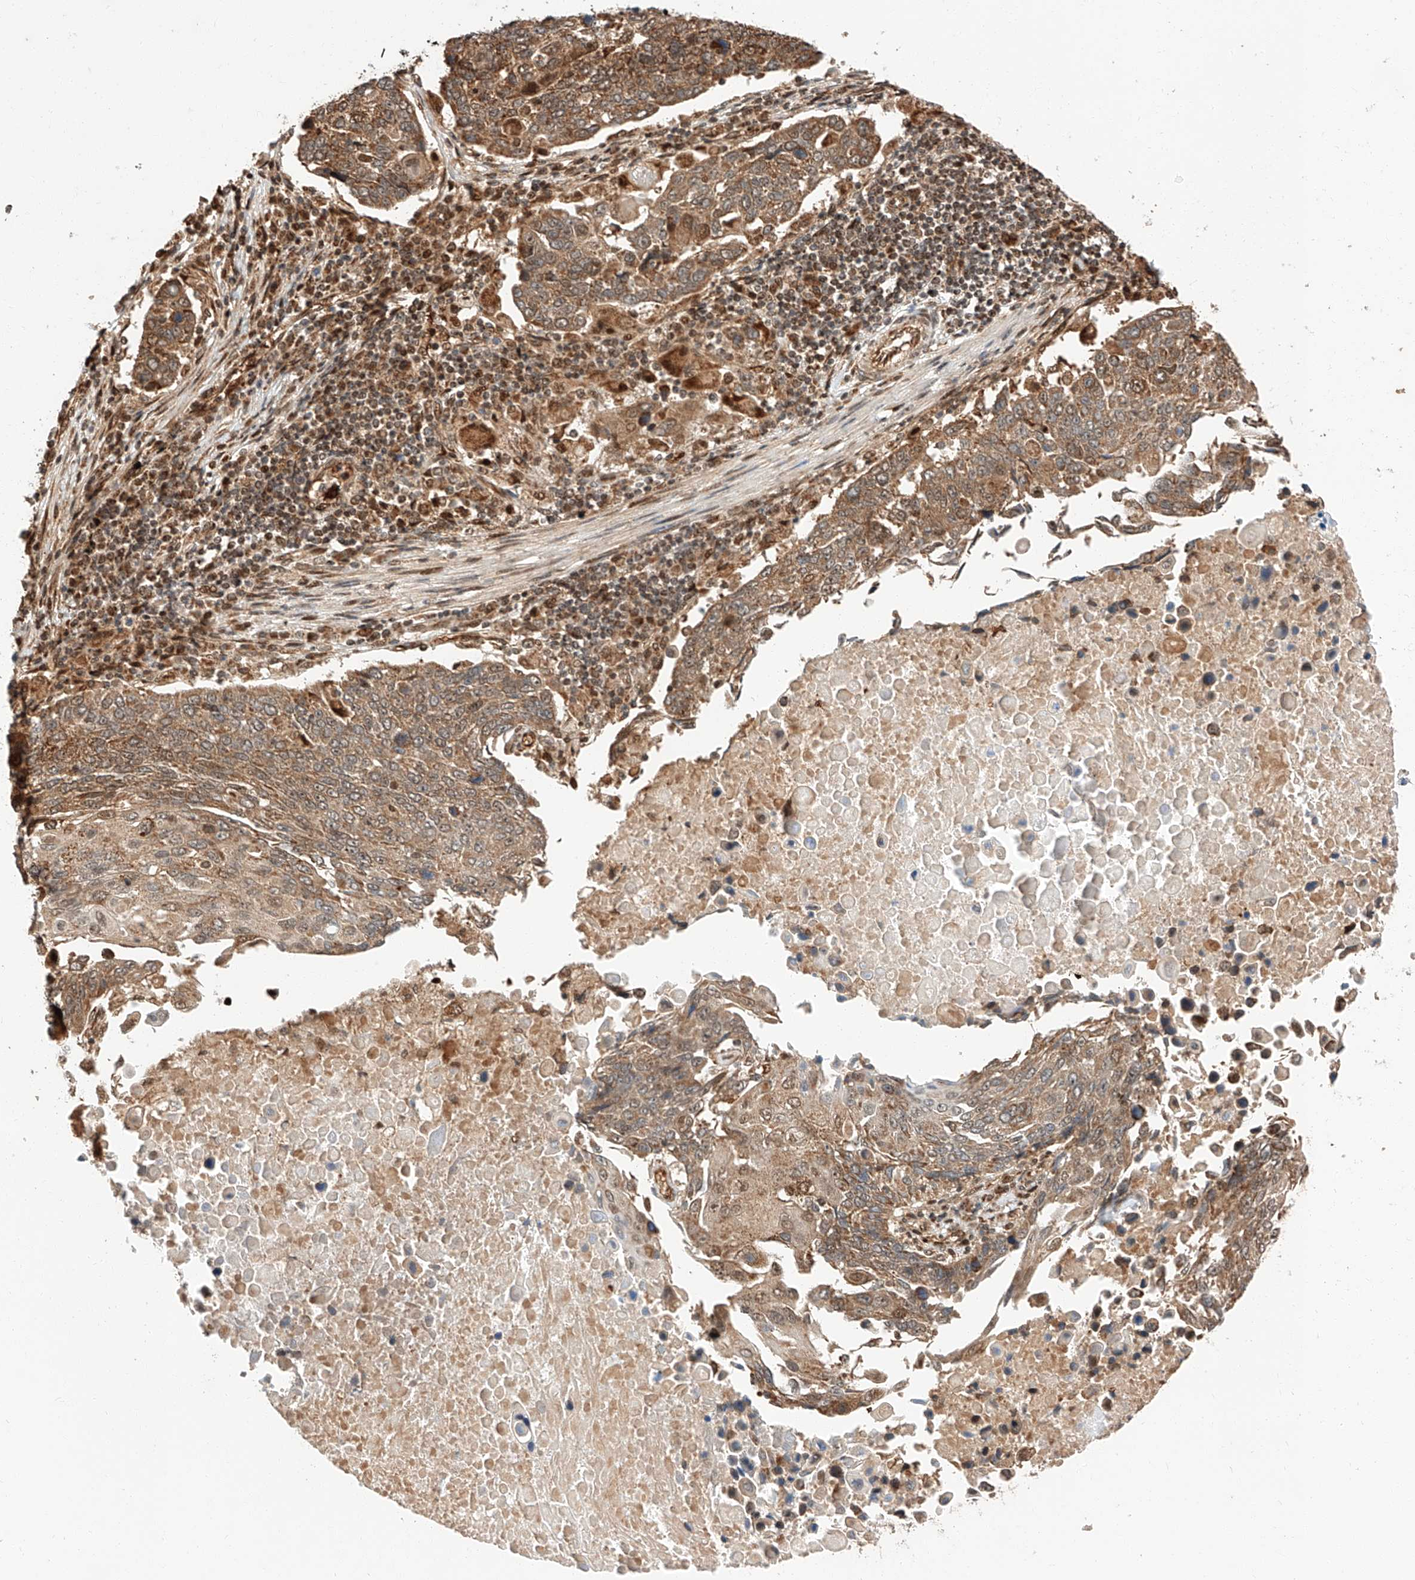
{"staining": {"intensity": "moderate", "quantity": ">75%", "location": "cytoplasmic/membranous"}, "tissue": "lung cancer", "cell_type": "Tumor cells", "image_type": "cancer", "snomed": [{"axis": "morphology", "description": "Squamous cell carcinoma, NOS"}, {"axis": "topography", "description": "Lung"}], "caption": "Squamous cell carcinoma (lung) stained with a brown dye demonstrates moderate cytoplasmic/membranous positive expression in about >75% of tumor cells.", "gene": "THTPA", "patient": {"sex": "male", "age": 66}}